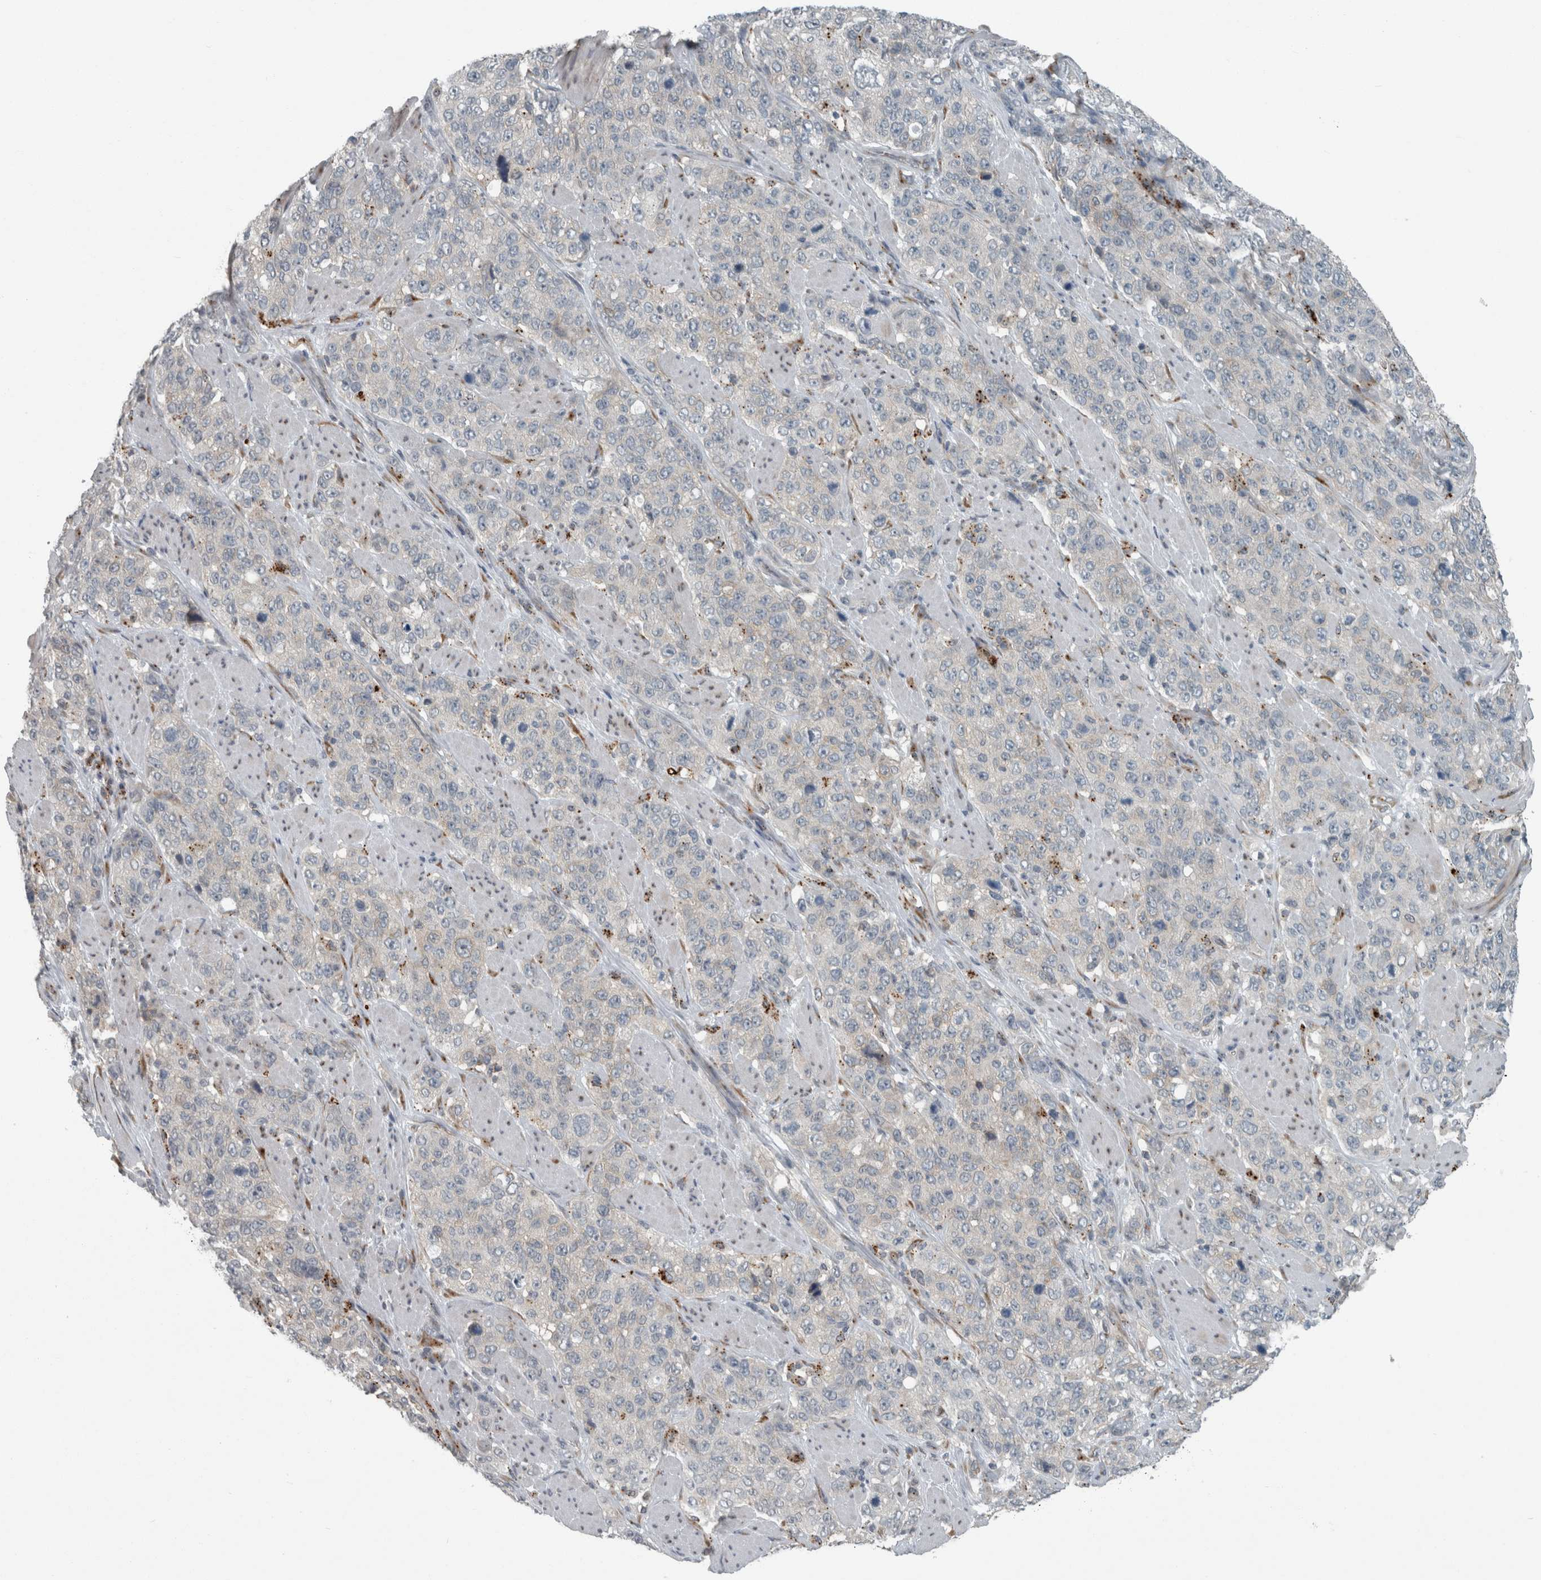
{"staining": {"intensity": "negative", "quantity": "none", "location": "none"}, "tissue": "stomach cancer", "cell_type": "Tumor cells", "image_type": "cancer", "snomed": [{"axis": "morphology", "description": "Adenocarcinoma, NOS"}, {"axis": "topography", "description": "Stomach"}], "caption": "This is an immunohistochemistry micrograph of human stomach cancer (adenocarcinoma). There is no expression in tumor cells.", "gene": "KIF1C", "patient": {"sex": "male", "age": 48}}